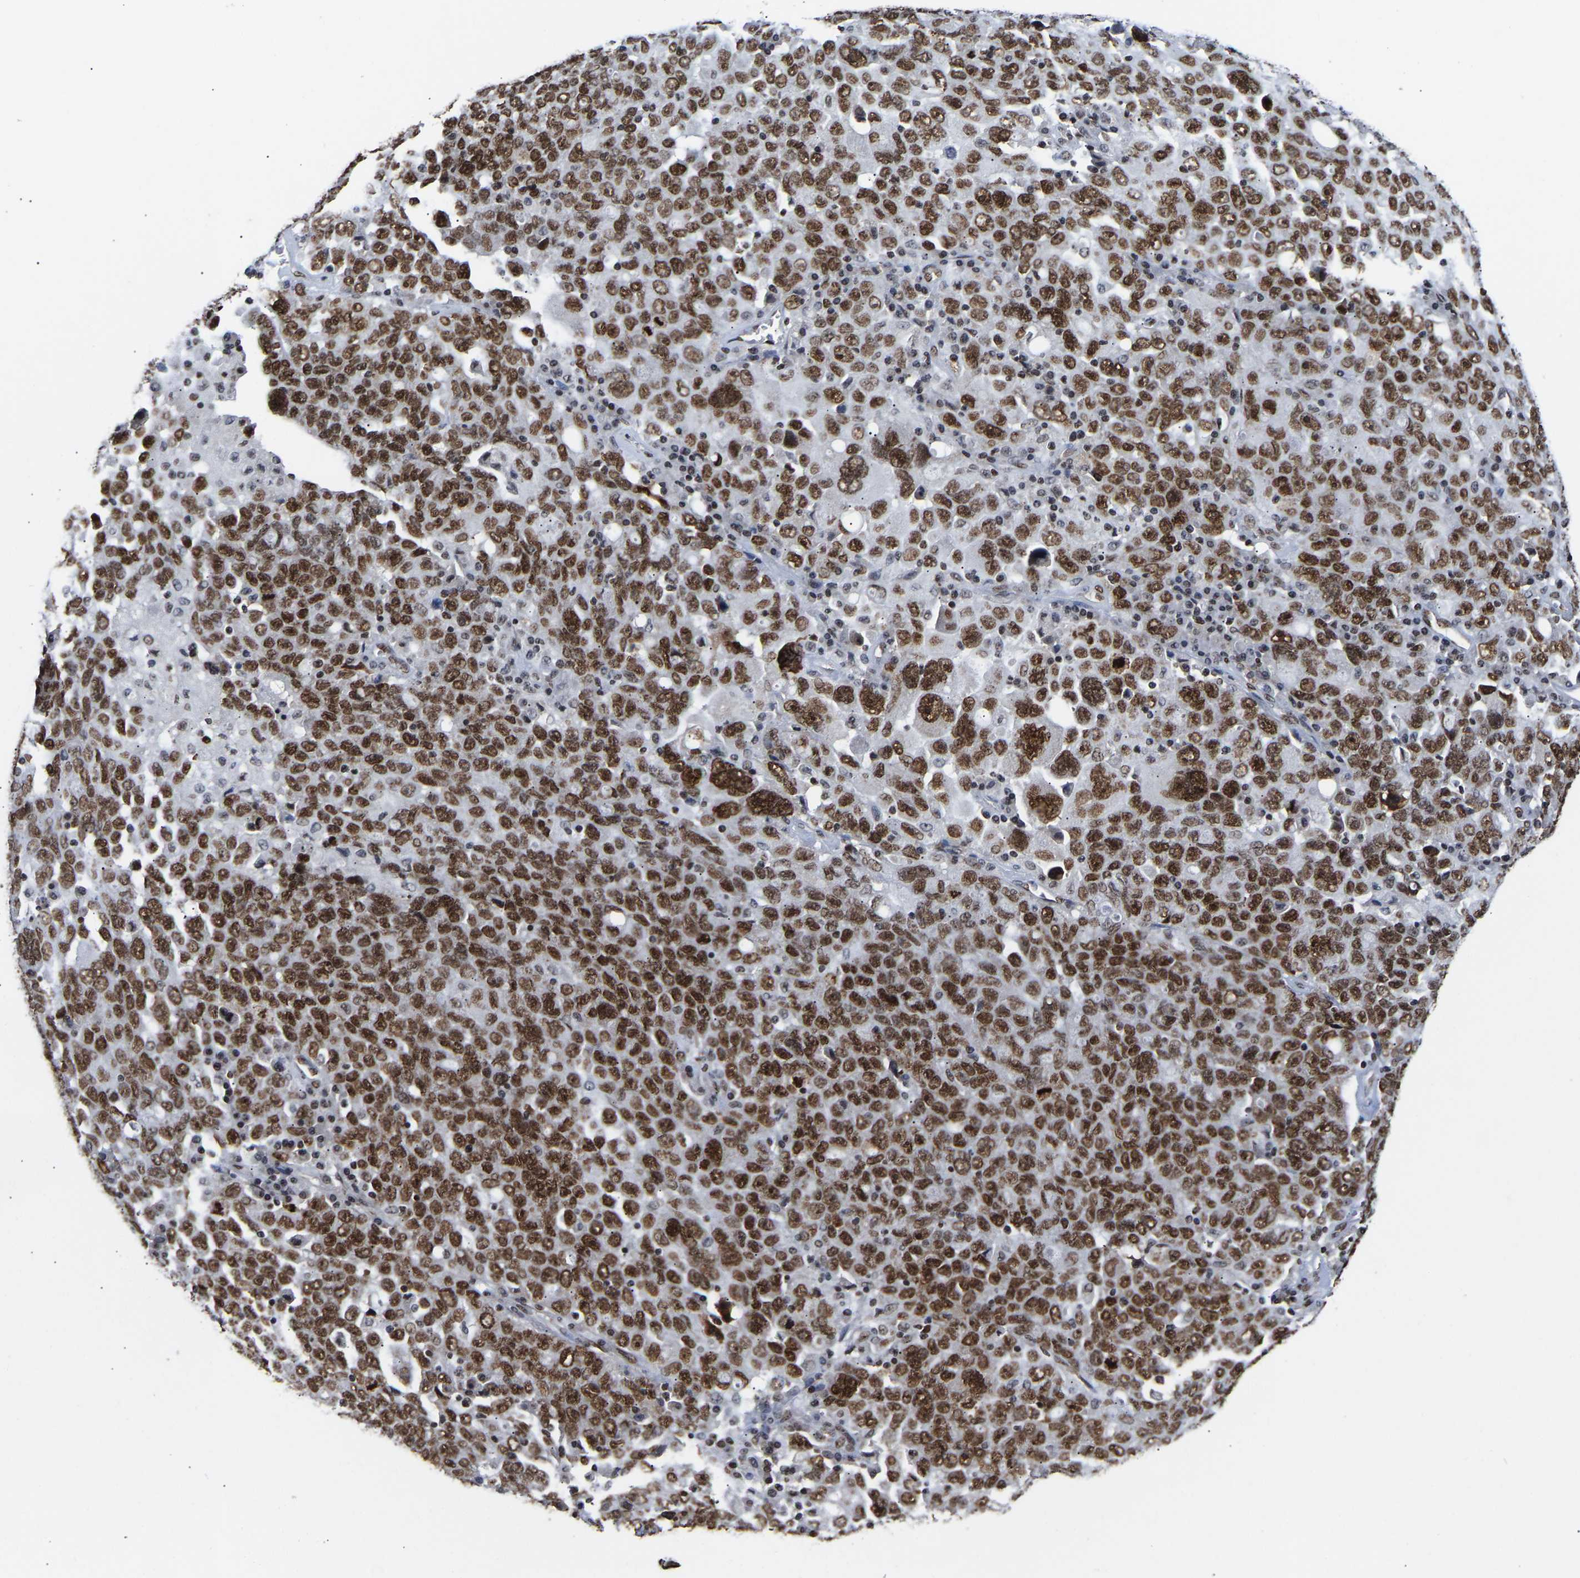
{"staining": {"intensity": "strong", "quantity": ">75%", "location": "nuclear"}, "tissue": "ovarian cancer", "cell_type": "Tumor cells", "image_type": "cancer", "snomed": [{"axis": "morphology", "description": "Carcinoma, endometroid"}, {"axis": "topography", "description": "Ovary"}], "caption": "A high amount of strong nuclear expression is present in approximately >75% of tumor cells in ovarian endometroid carcinoma tissue.", "gene": "PSIP1", "patient": {"sex": "female", "age": 62}}